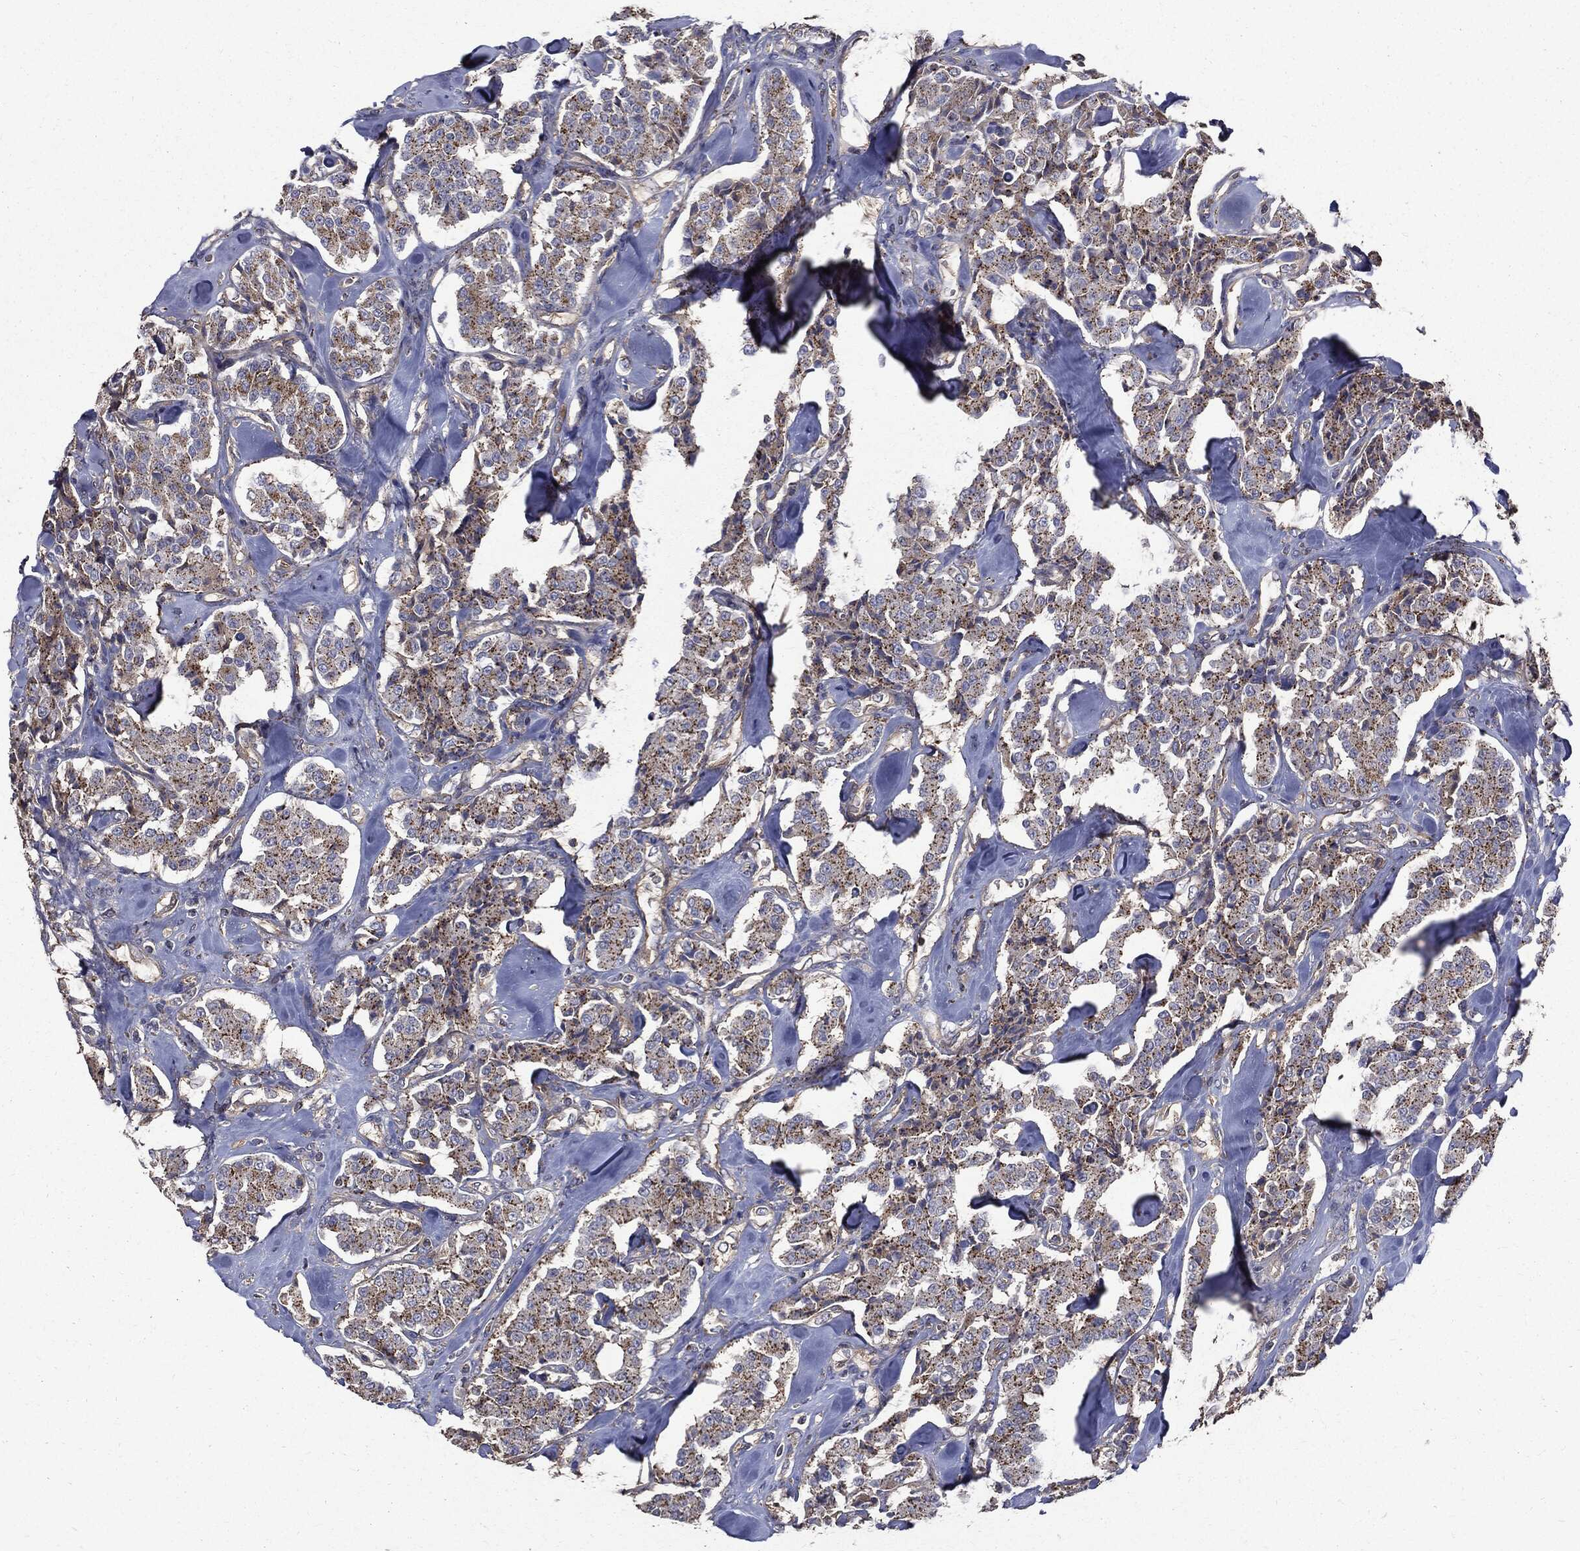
{"staining": {"intensity": "moderate", "quantity": ">75%", "location": "cytoplasmic/membranous"}, "tissue": "carcinoid", "cell_type": "Tumor cells", "image_type": "cancer", "snomed": [{"axis": "morphology", "description": "Carcinoid, malignant, NOS"}, {"axis": "topography", "description": "Pancreas"}], "caption": "Immunohistochemical staining of carcinoid displays medium levels of moderate cytoplasmic/membranous protein positivity in about >75% of tumor cells.", "gene": "PDCD6IP", "patient": {"sex": "male", "age": 41}}